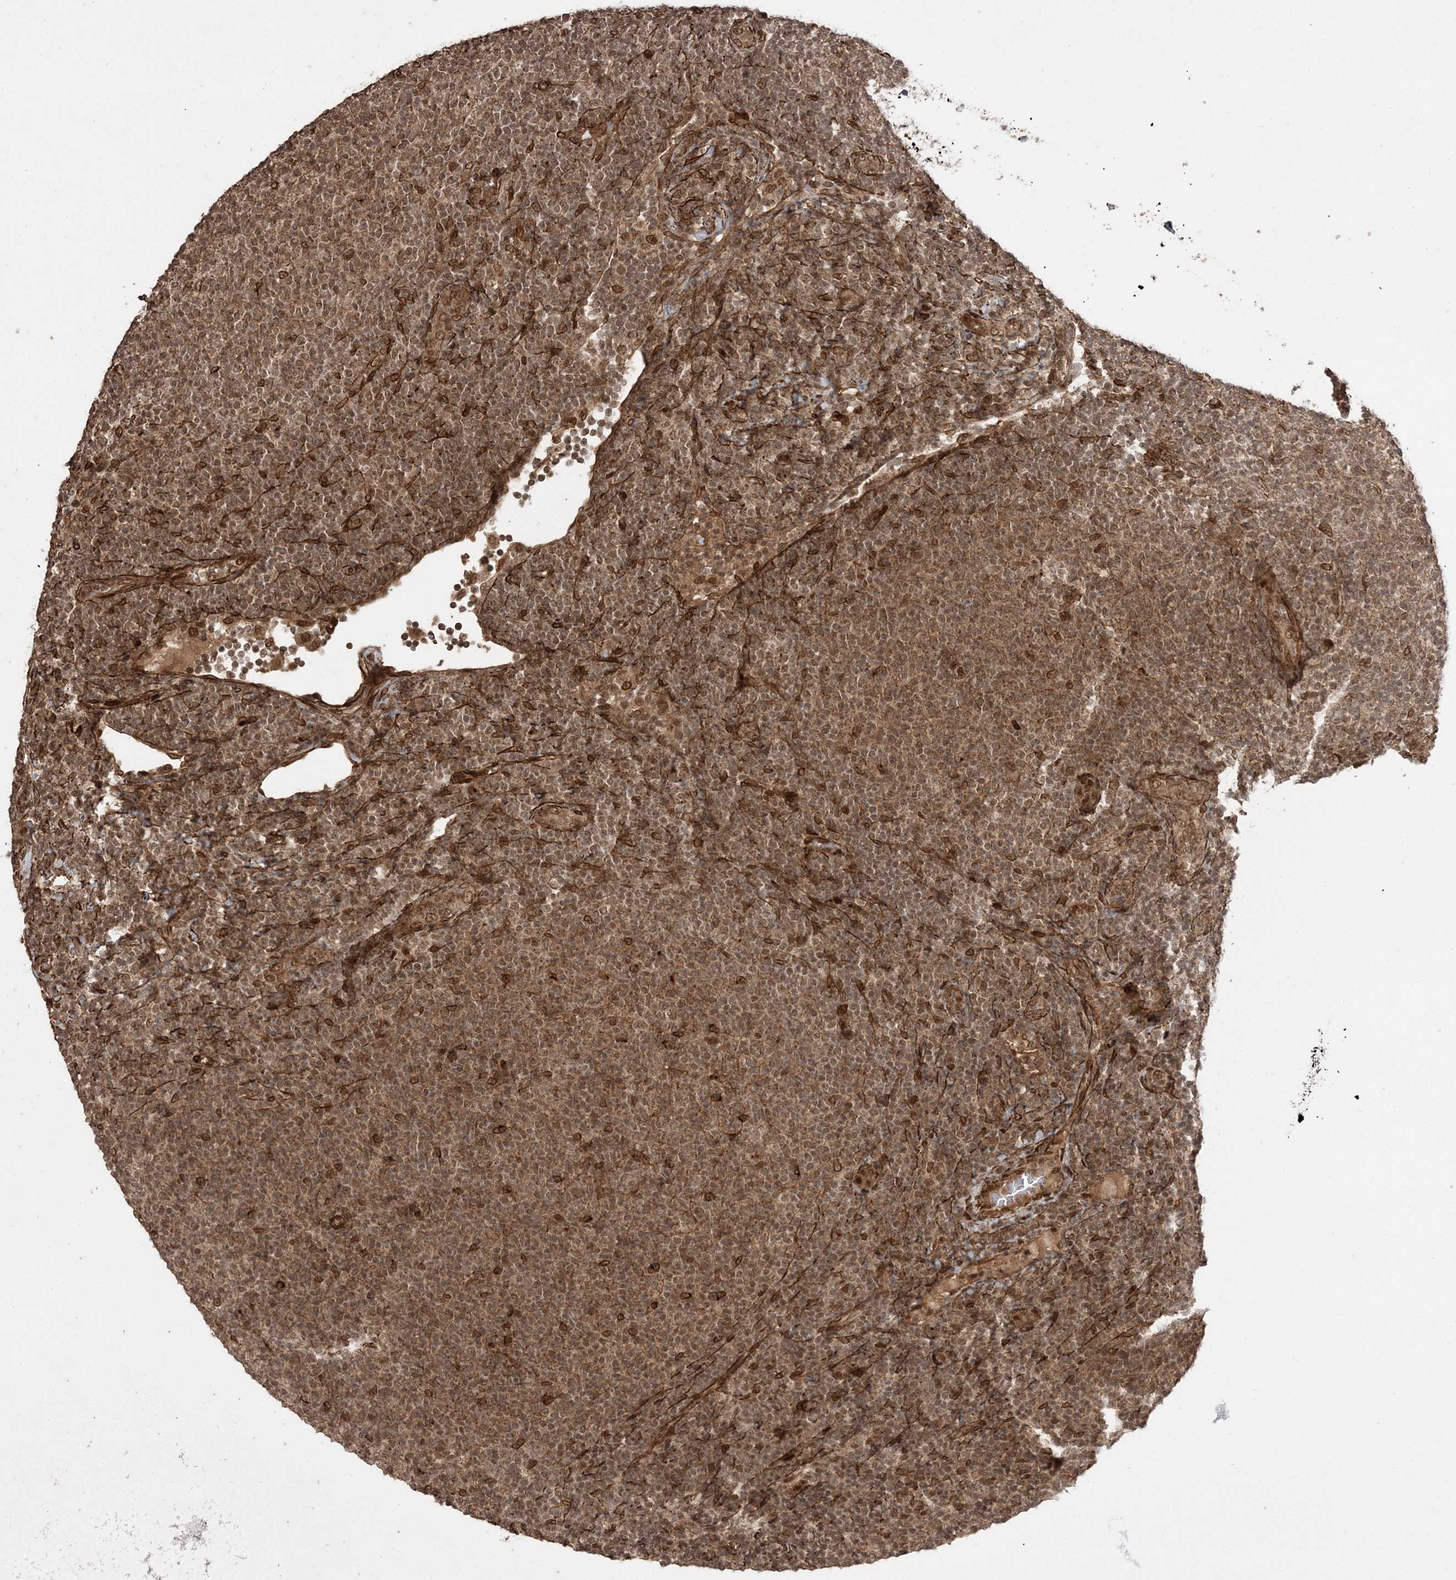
{"staining": {"intensity": "moderate", "quantity": ">75%", "location": "cytoplasmic/membranous,nuclear"}, "tissue": "lymphoma", "cell_type": "Tumor cells", "image_type": "cancer", "snomed": [{"axis": "morphology", "description": "Malignant lymphoma, non-Hodgkin's type, Low grade"}, {"axis": "topography", "description": "Lymph node"}], "caption": "Moderate cytoplasmic/membranous and nuclear expression for a protein is present in about >75% of tumor cells of lymphoma using IHC.", "gene": "ETAA1", "patient": {"sex": "male", "age": 66}}